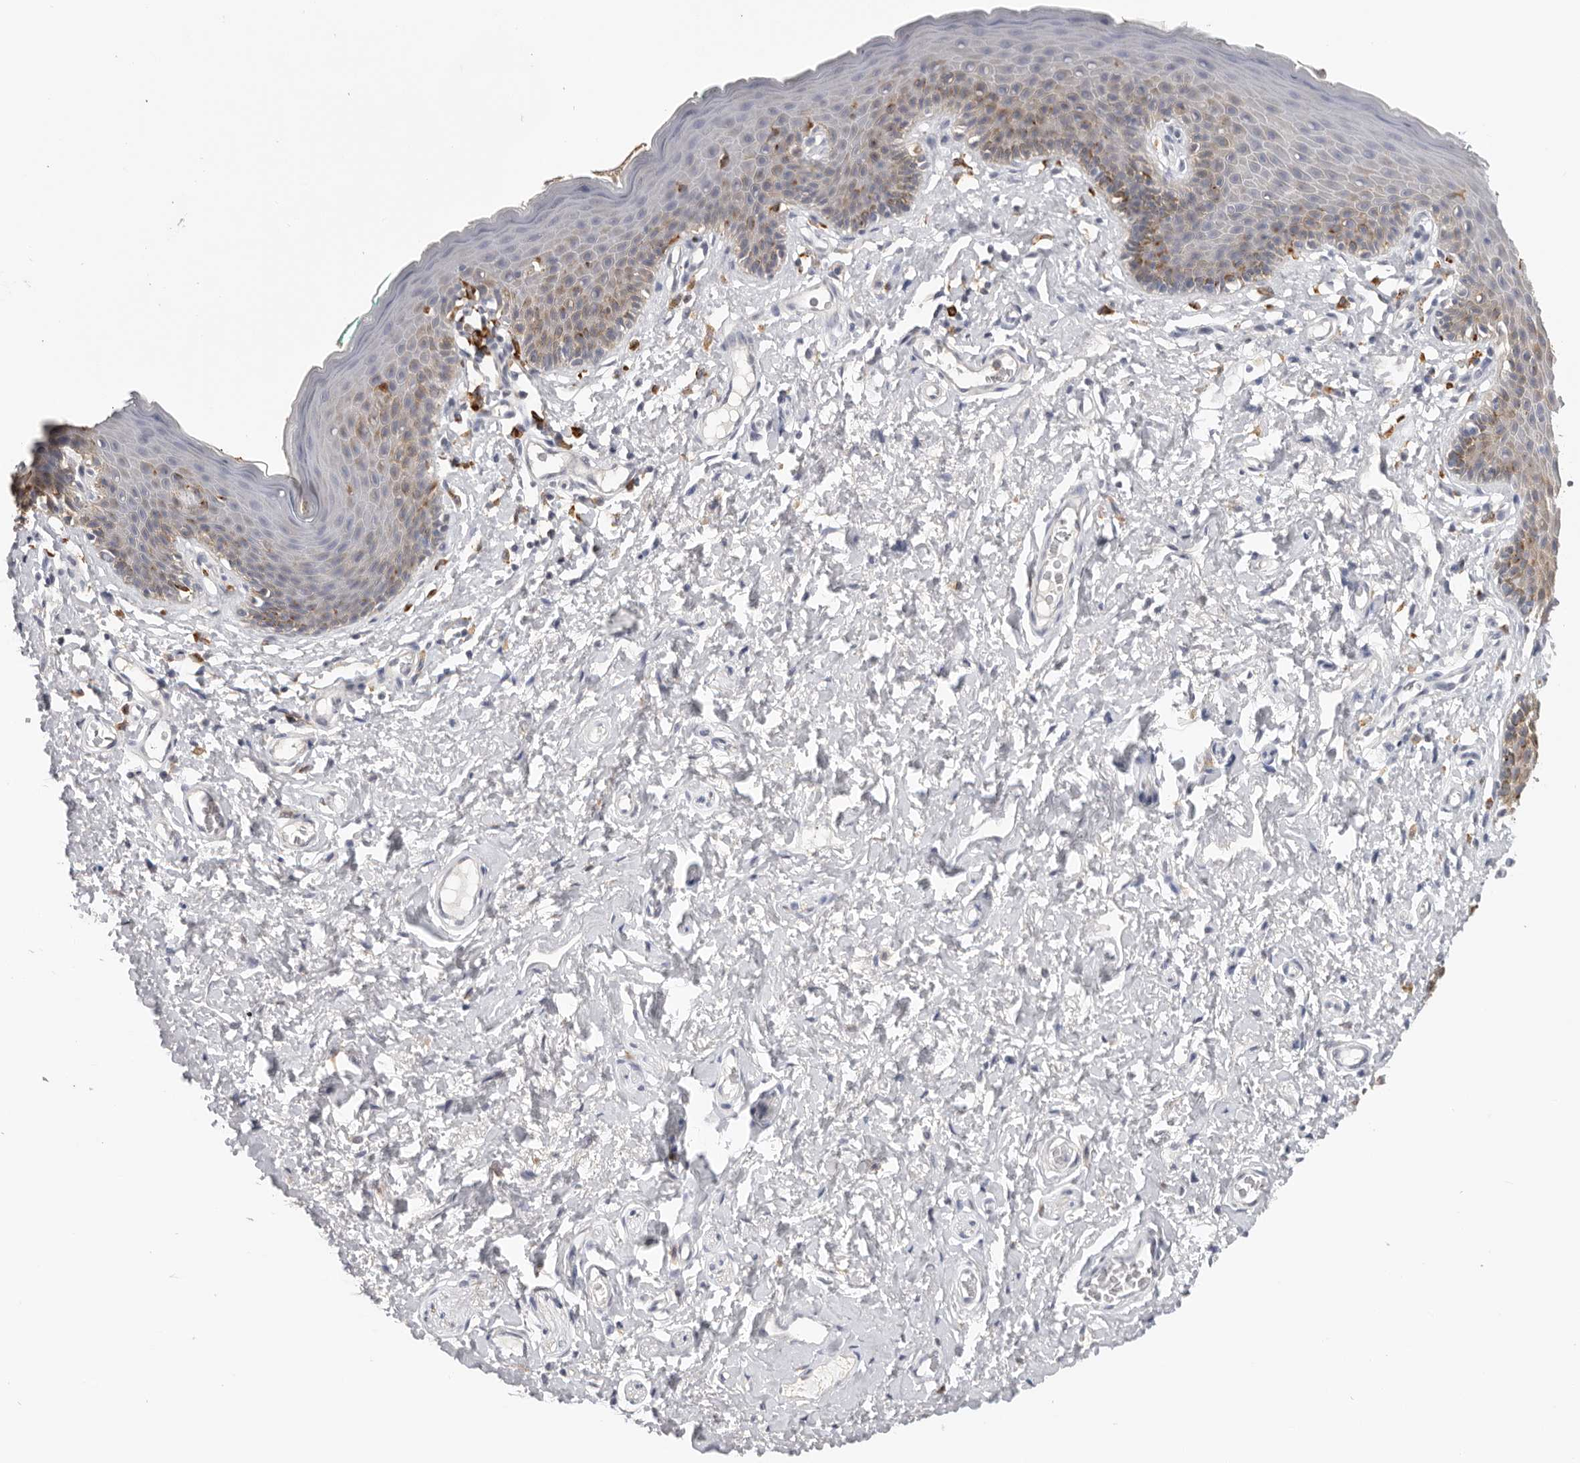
{"staining": {"intensity": "moderate", "quantity": "25%-75%", "location": "cytoplasmic/membranous"}, "tissue": "skin", "cell_type": "Epidermal cells", "image_type": "normal", "snomed": [{"axis": "morphology", "description": "Normal tissue, NOS"}, {"axis": "topography", "description": "Vulva"}], "caption": "Skin was stained to show a protein in brown. There is medium levels of moderate cytoplasmic/membranous positivity in approximately 25%-75% of epidermal cells. (IHC, brightfield microscopy, high magnification).", "gene": "TFRC", "patient": {"sex": "female", "age": 66}}